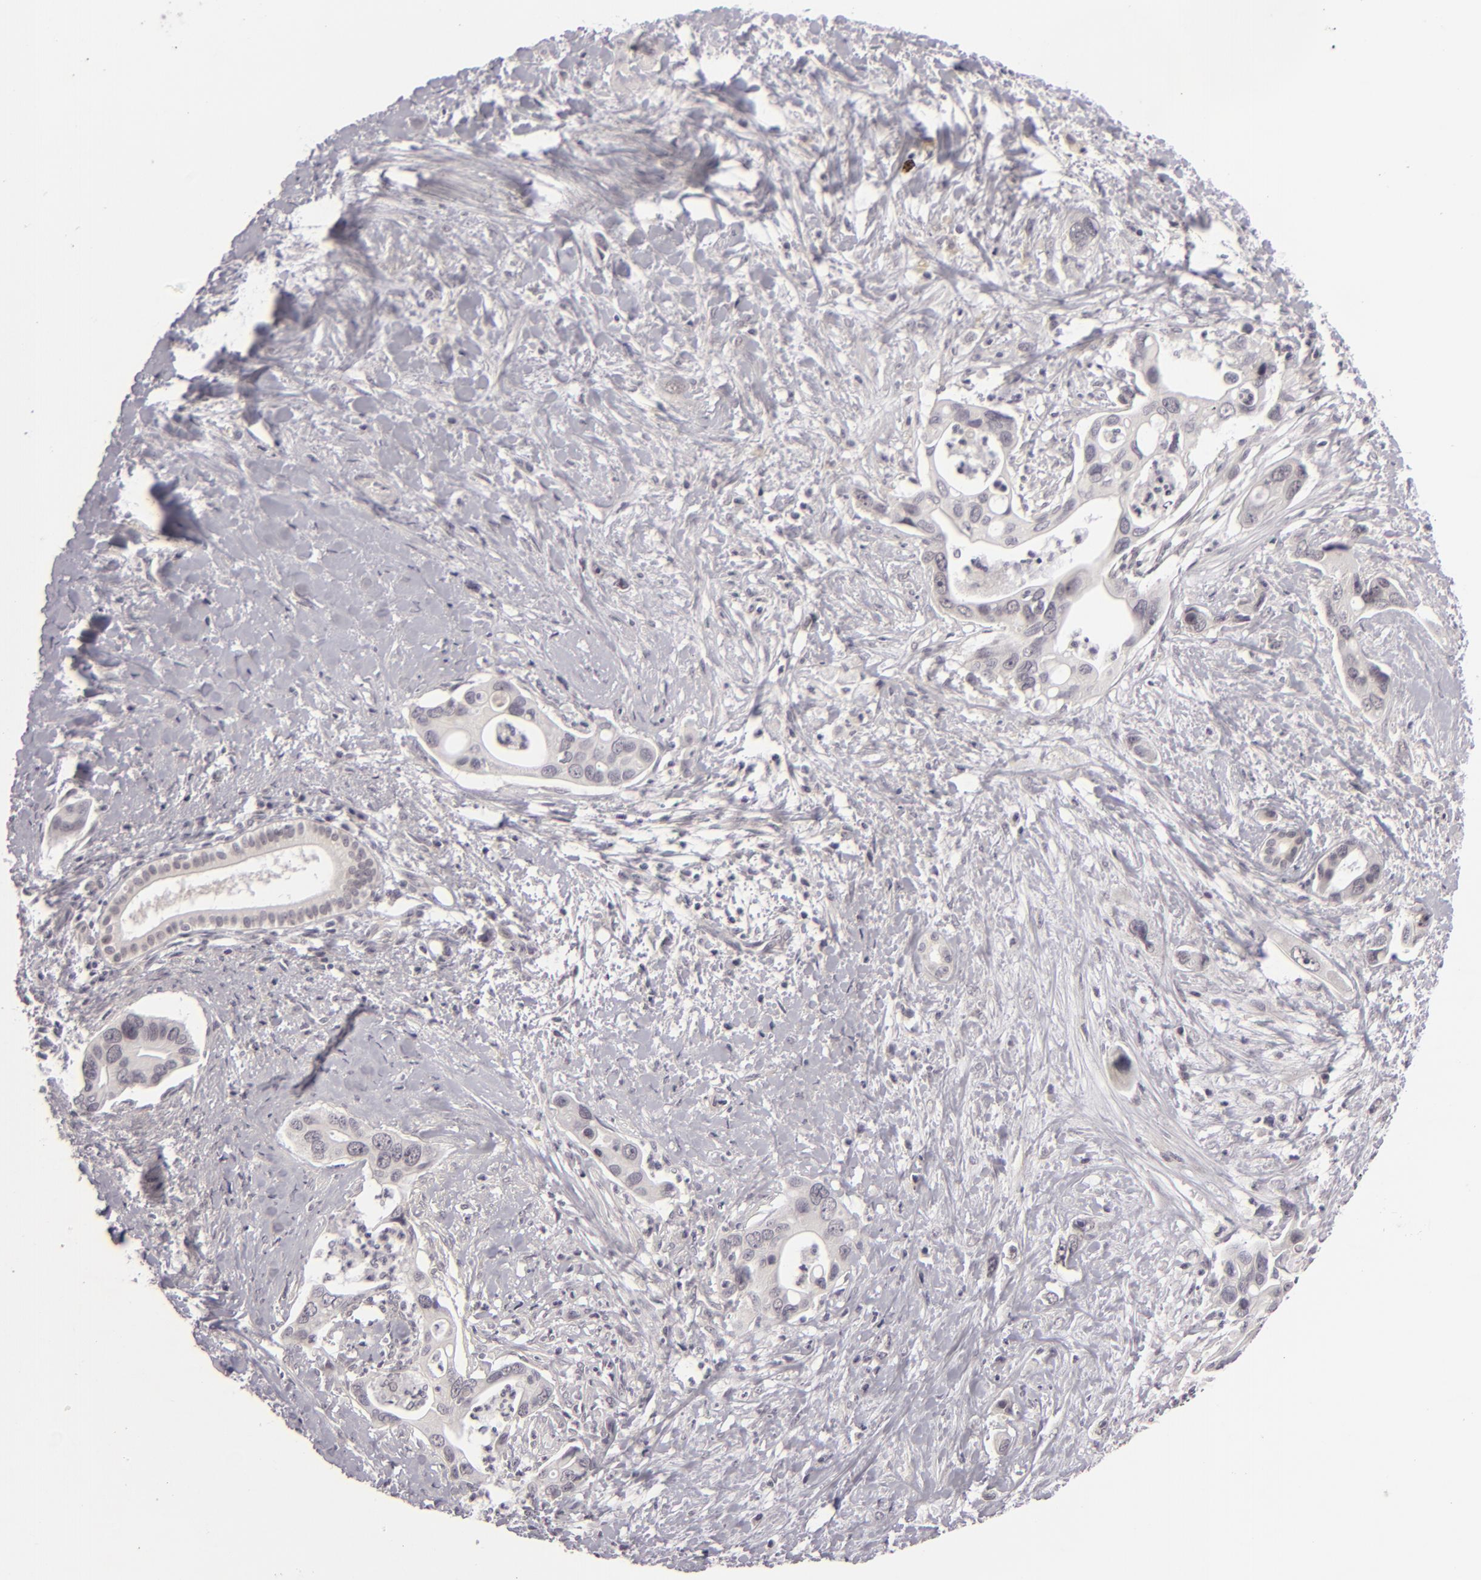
{"staining": {"intensity": "negative", "quantity": "none", "location": "none"}, "tissue": "liver cancer", "cell_type": "Tumor cells", "image_type": "cancer", "snomed": [{"axis": "morphology", "description": "Cholangiocarcinoma"}, {"axis": "topography", "description": "Liver"}], "caption": "Tumor cells are negative for brown protein staining in cholangiocarcinoma (liver).", "gene": "DLG3", "patient": {"sex": "female", "age": 65}}